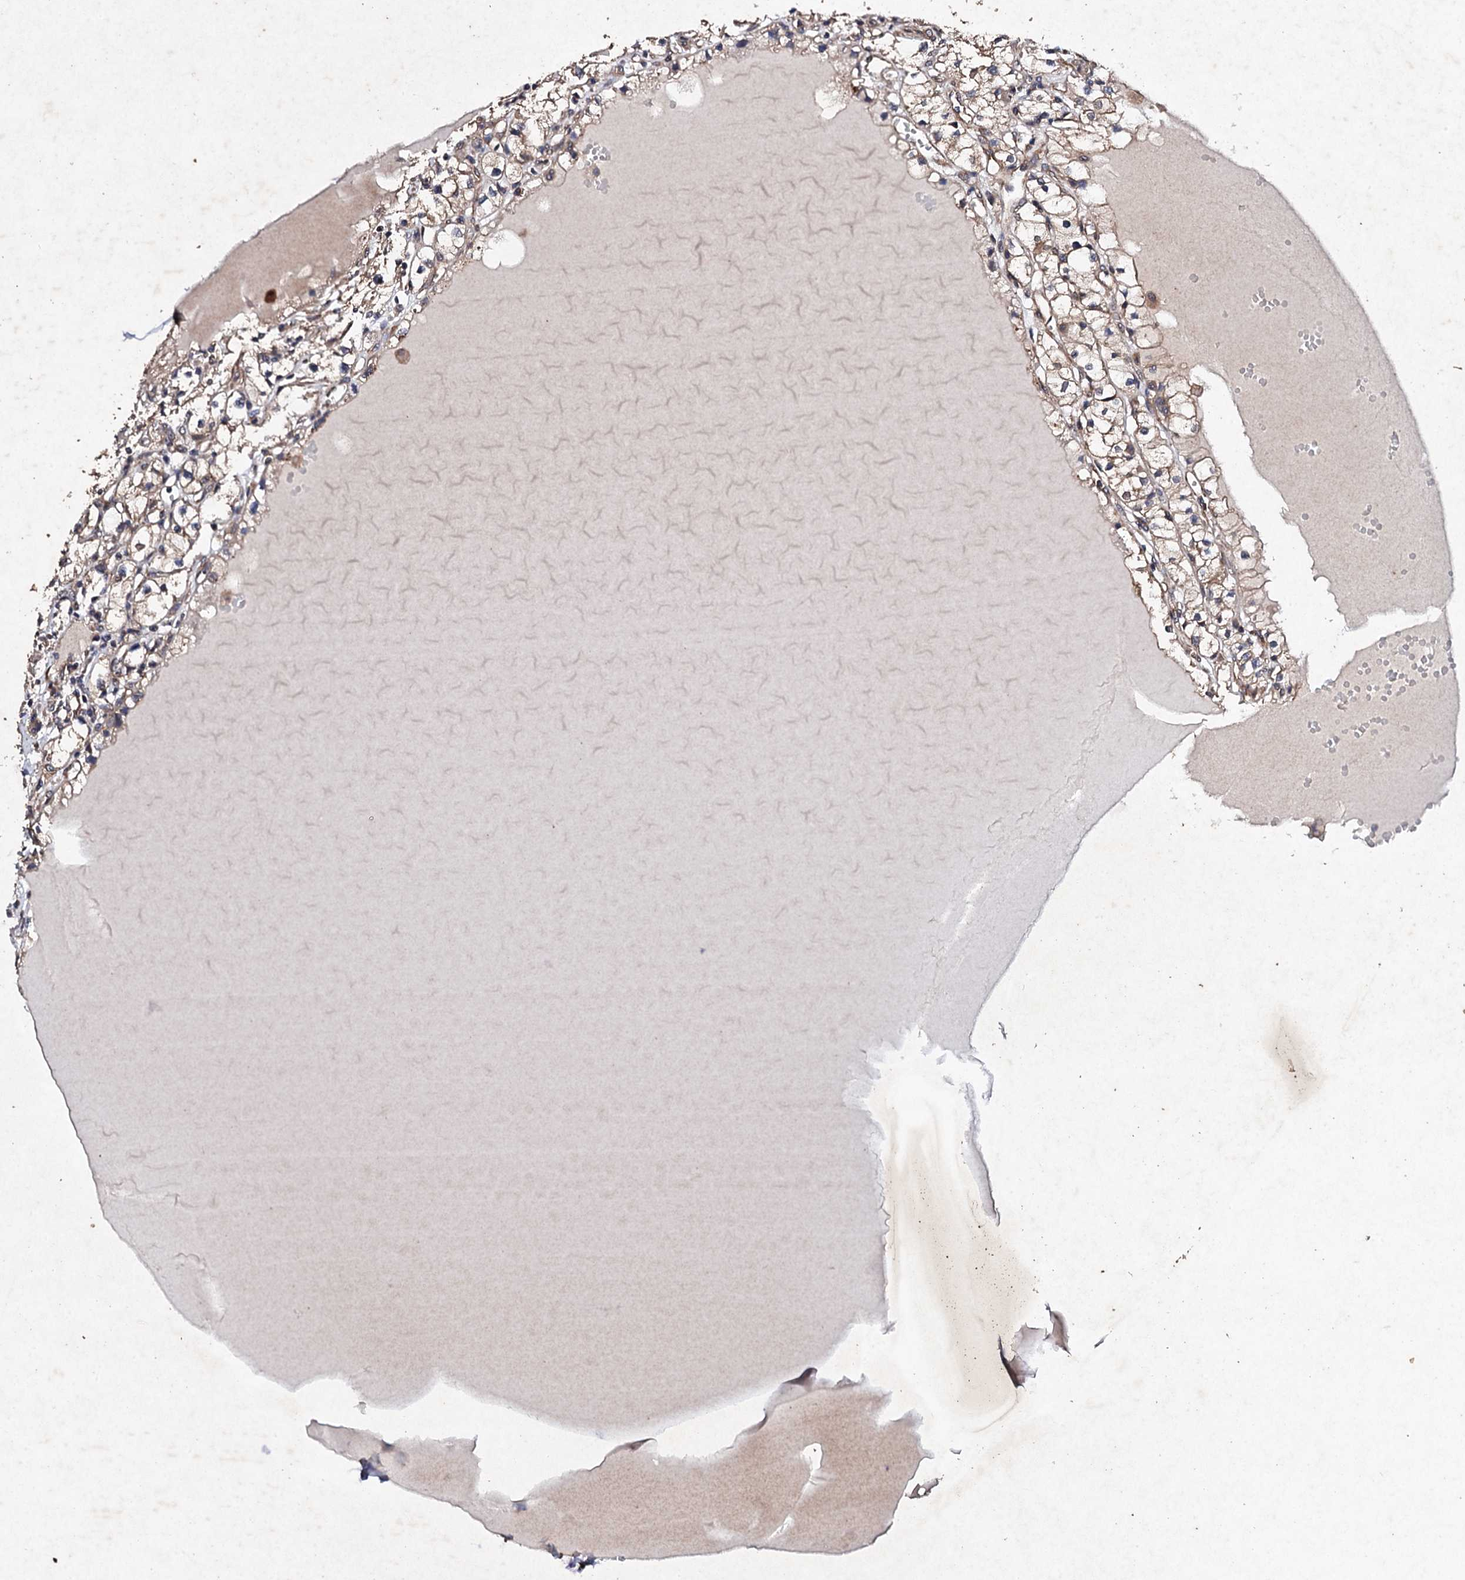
{"staining": {"intensity": "moderate", "quantity": ">75%", "location": "cytoplasmic/membranous"}, "tissue": "renal cancer", "cell_type": "Tumor cells", "image_type": "cancer", "snomed": [{"axis": "morphology", "description": "Adenocarcinoma, NOS"}, {"axis": "topography", "description": "Kidney"}], "caption": "Renal cancer (adenocarcinoma) tissue exhibits moderate cytoplasmic/membranous positivity in approximately >75% of tumor cells, visualized by immunohistochemistry.", "gene": "MOCOS", "patient": {"sex": "male", "age": 56}}